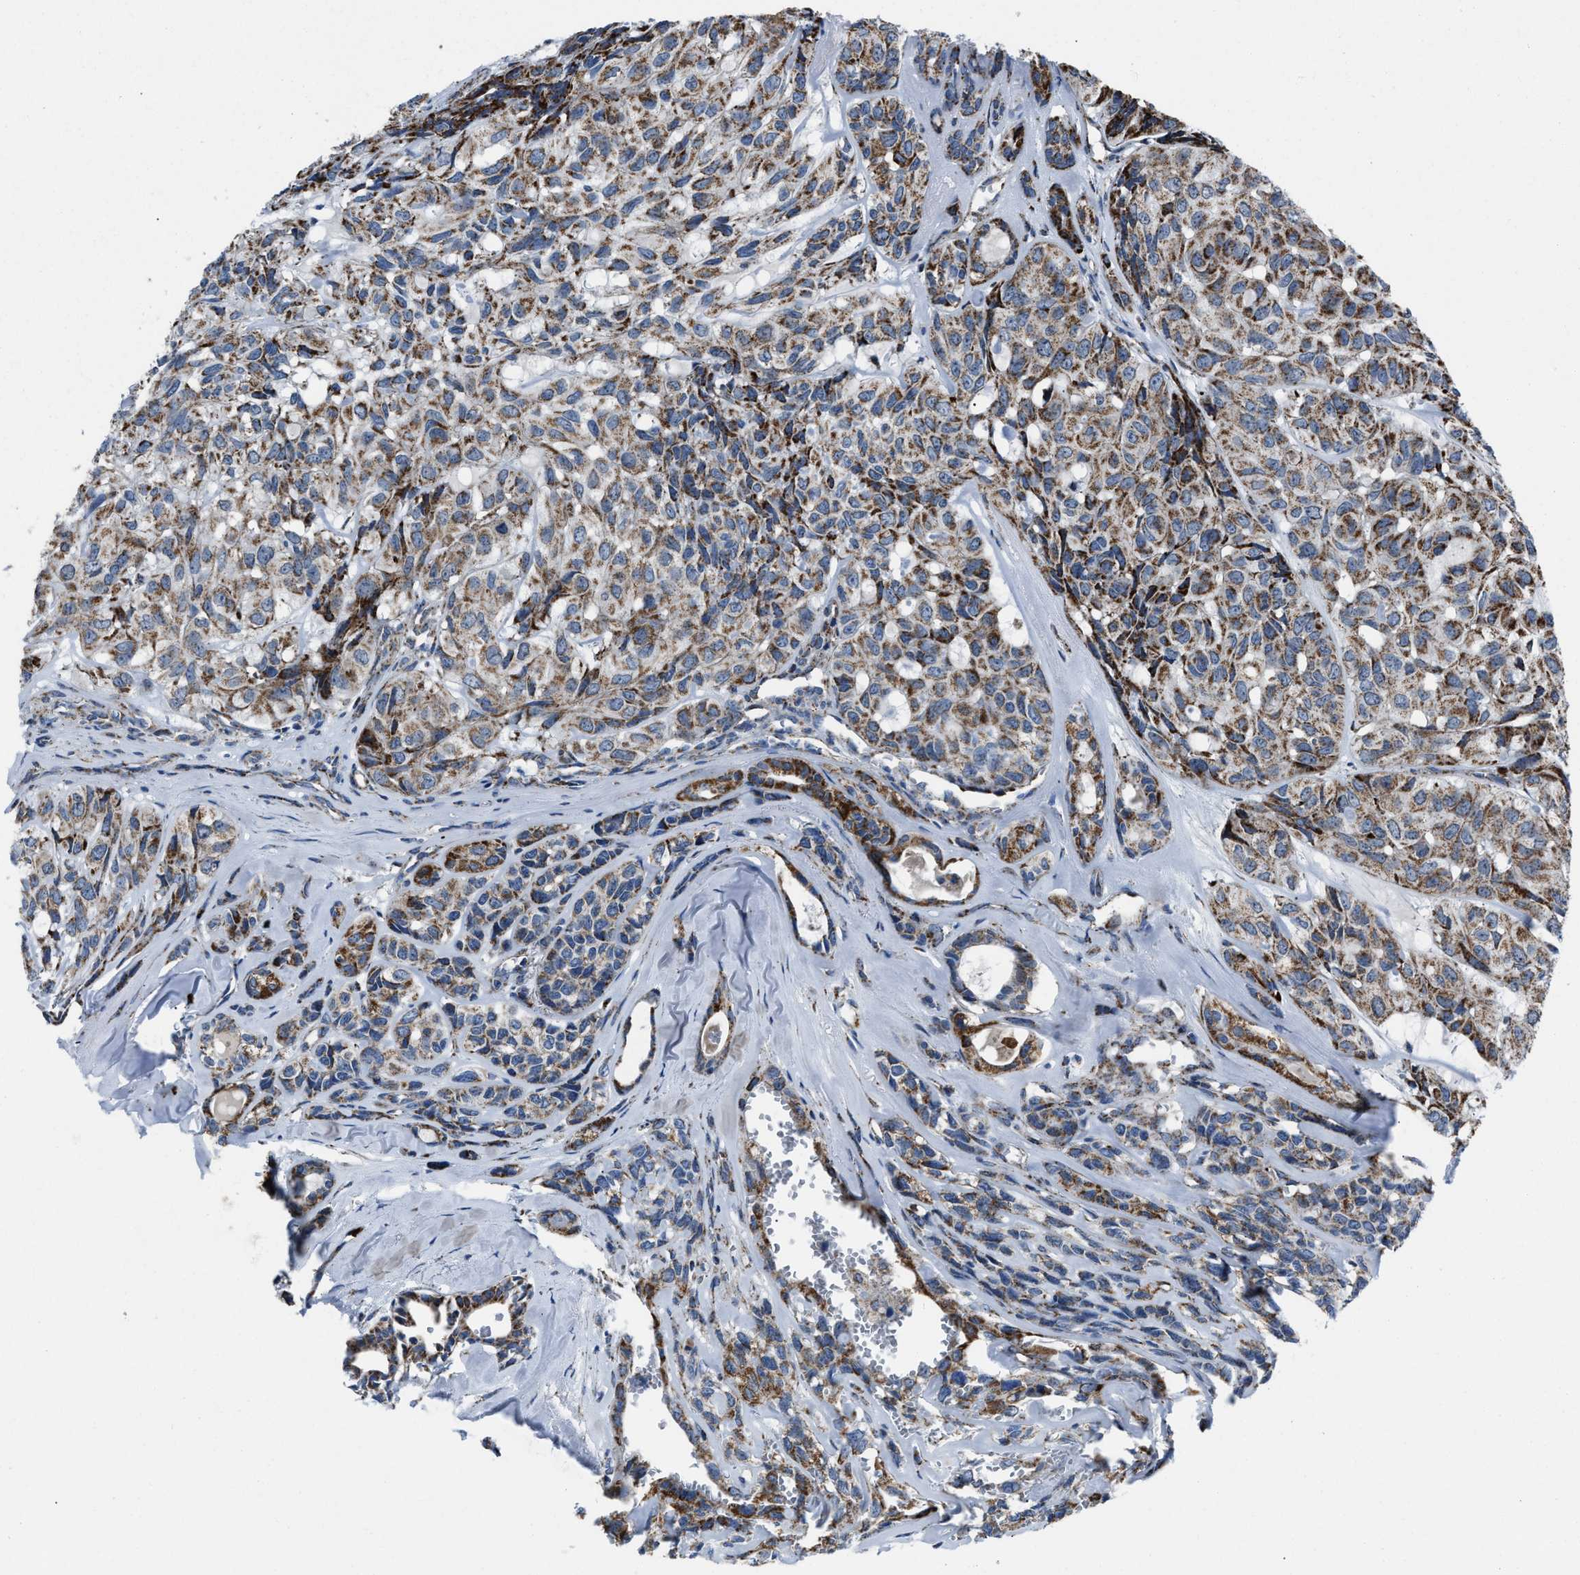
{"staining": {"intensity": "moderate", "quantity": ">75%", "location": "cytoplasmic/membranous"}, "tissue": "head and neck cancer", "cell_type": "Tumor cells", "image_type": "cancer", "snomed": [{"axis": "morphology", "description": "Adenocarcinoma, NOS"}, {"axis": "topography", "description": "Salivary gland, NOS"}, {"axis": "topography", "description": "Head-Neck"}], "caption": "A high-resolution micrograph shows immunohistochemistry staining of head and neck cancer, which reveals moderate cytoplasmic/membranous positivity in about >75% of tumor cells. (DAB (3,3'-diaminobenzidine) IHC, brown staining for protein, blue staining for nuclei).", "gene": "NSD3", "patient": {"sex": "female", "age": 76}}